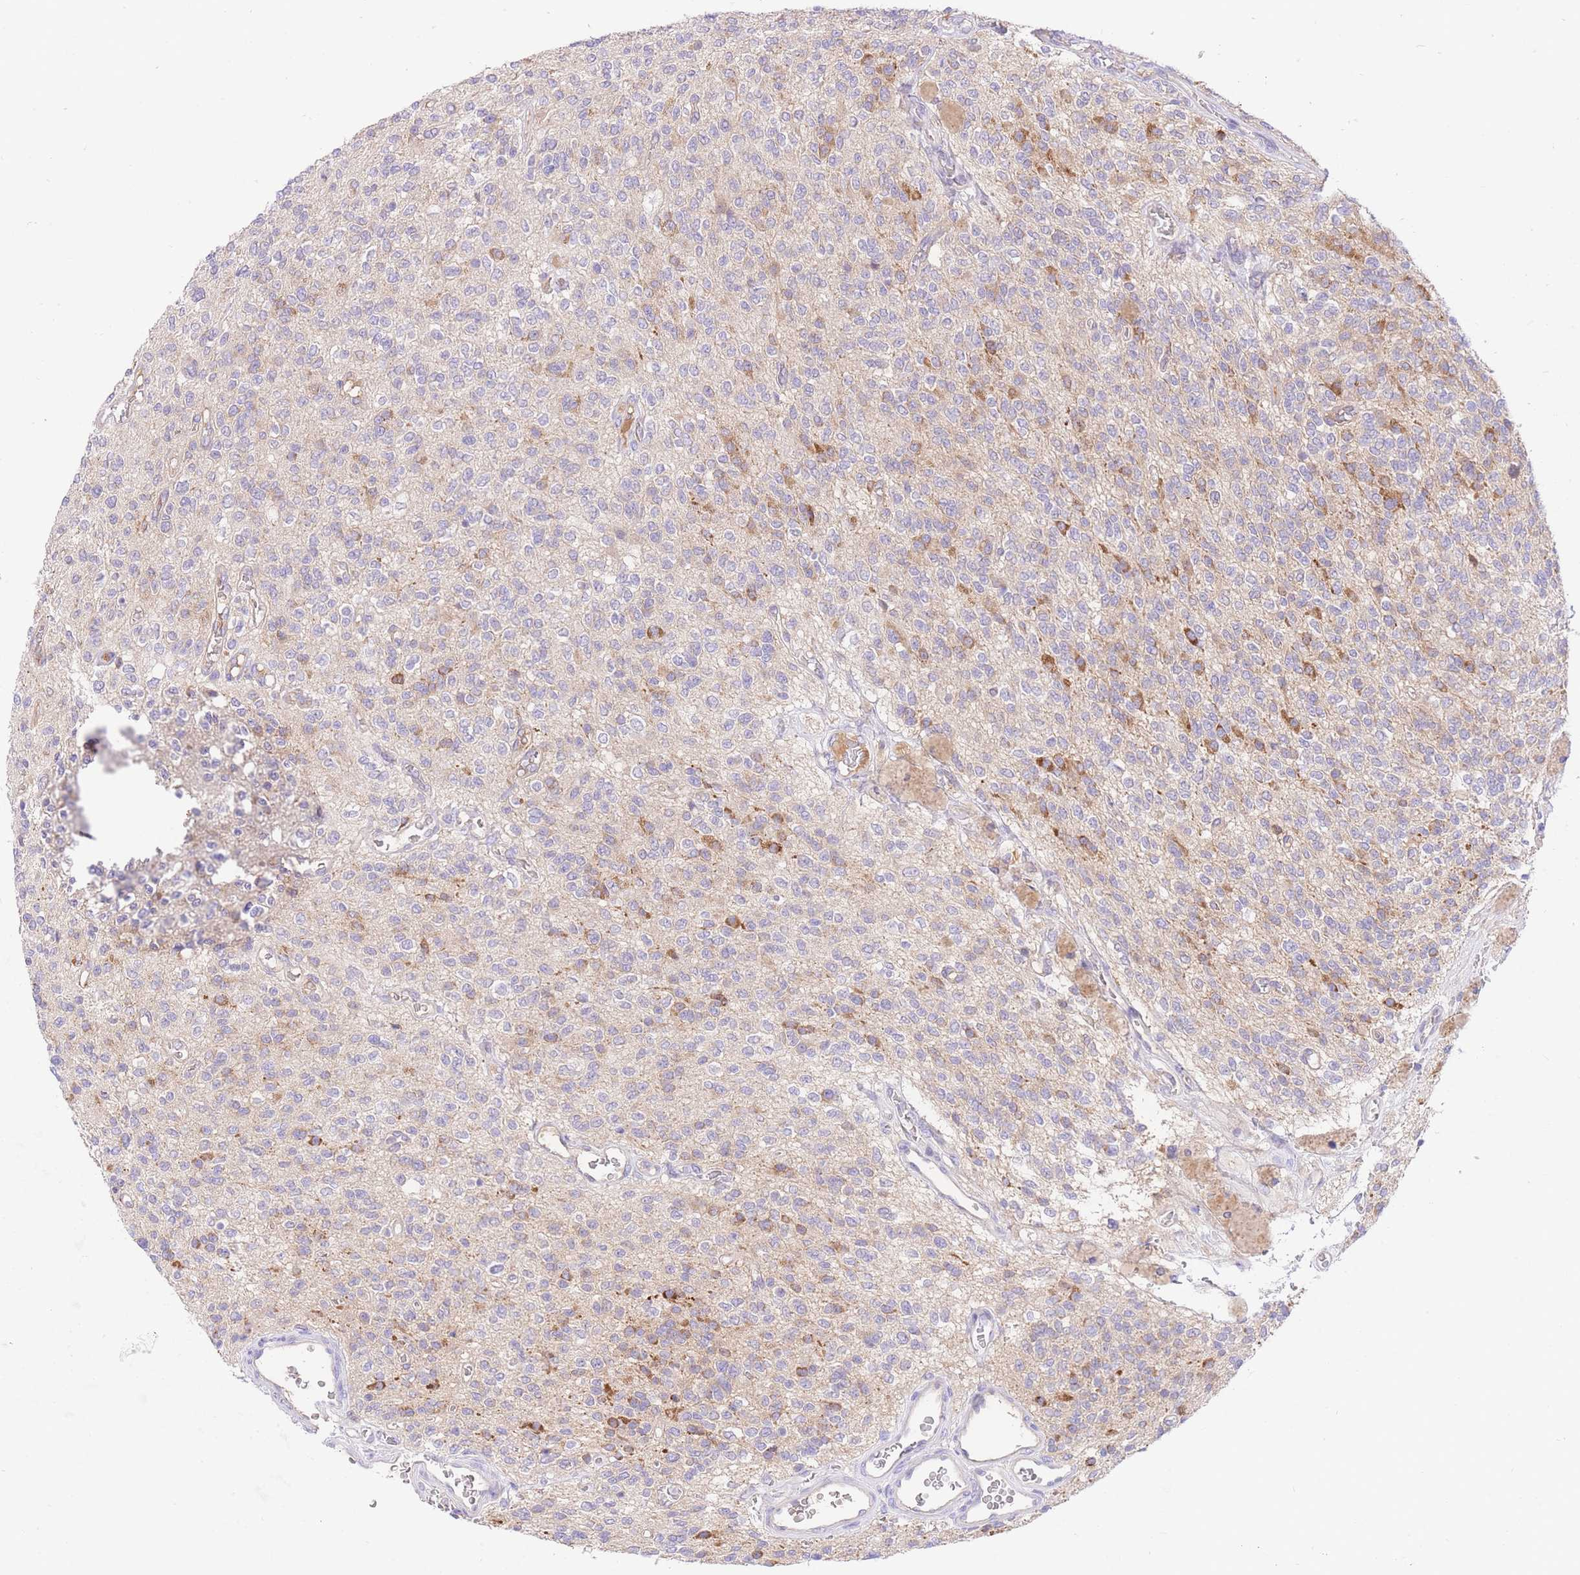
{"staining": {"intensity": "moderate", "quantity": "<25%", "location": "cytoplasmic/membranous"}, "tissue": "glioma", "cell_type": "Tumor cells", "image_type": "cancer", "snomed": [{"axis": "morphology", "description": "Glioma, malignant, High grade"}, {"axis": "topography", "description": "Brain"}], "caption": "Brown immunohistochemical staining in human malignant glioma (high-grade) exhibits moderate cytoplasmic/membranous positivity in approximately <25% of tumor cells.", "gene": "LIPH", "patient": {"sex": "male", "age": 34}}